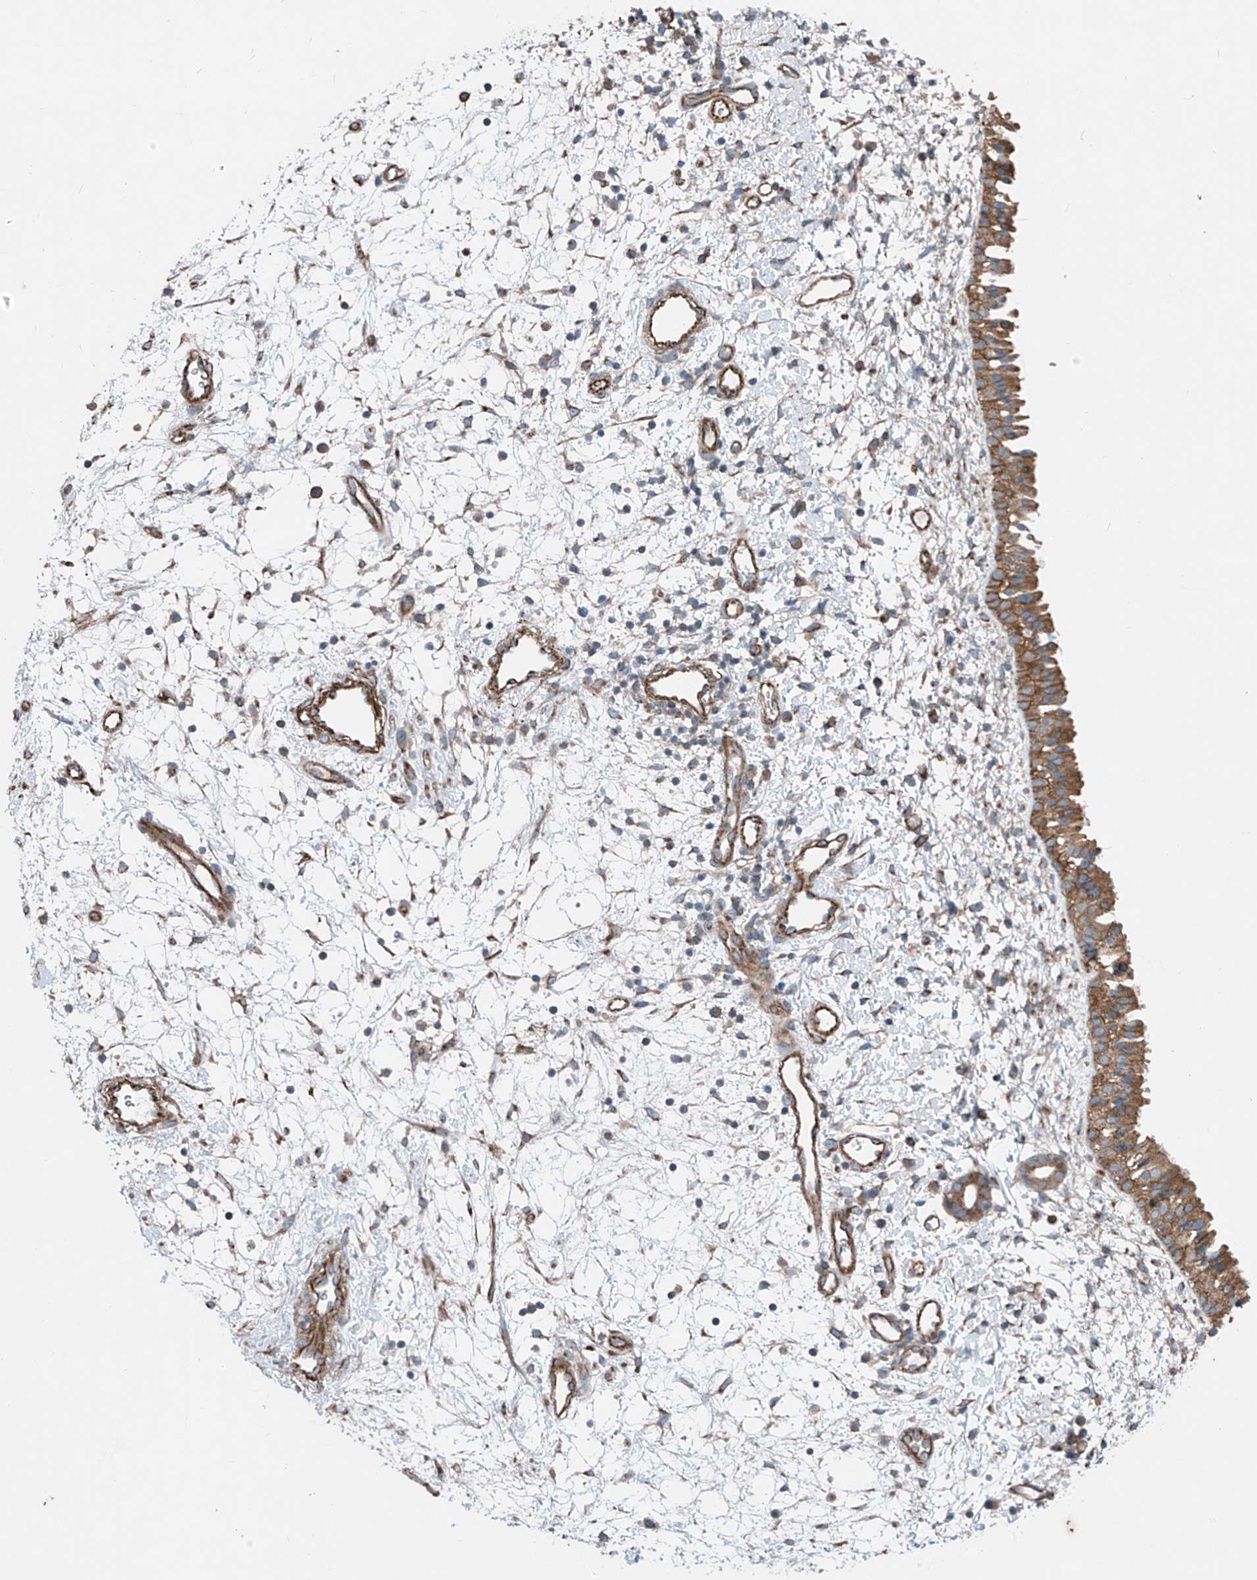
{"staining": {"intensity": "moderate", "quantity": ">75%", "location": "cytoplasmic/membranous"}, "tissue": "nasopharynx", "cell_type": "Respiratory epithelial cells", "image_type": "normal", "snomed": [{"axis": "morphology", "description": "Normal tissue, NOS"}, {"axis": "topography", "description": "Nasopharynx"}], "caption": "This histopathology image reveals IHC staining of normal nasopharynx, with medium moderate cytoplasmic/membranous staining in approximately >75% of respiratory epithelial cells.", "gene": "SLC1A5", "patient": {"sex": "male", "age": 22}}